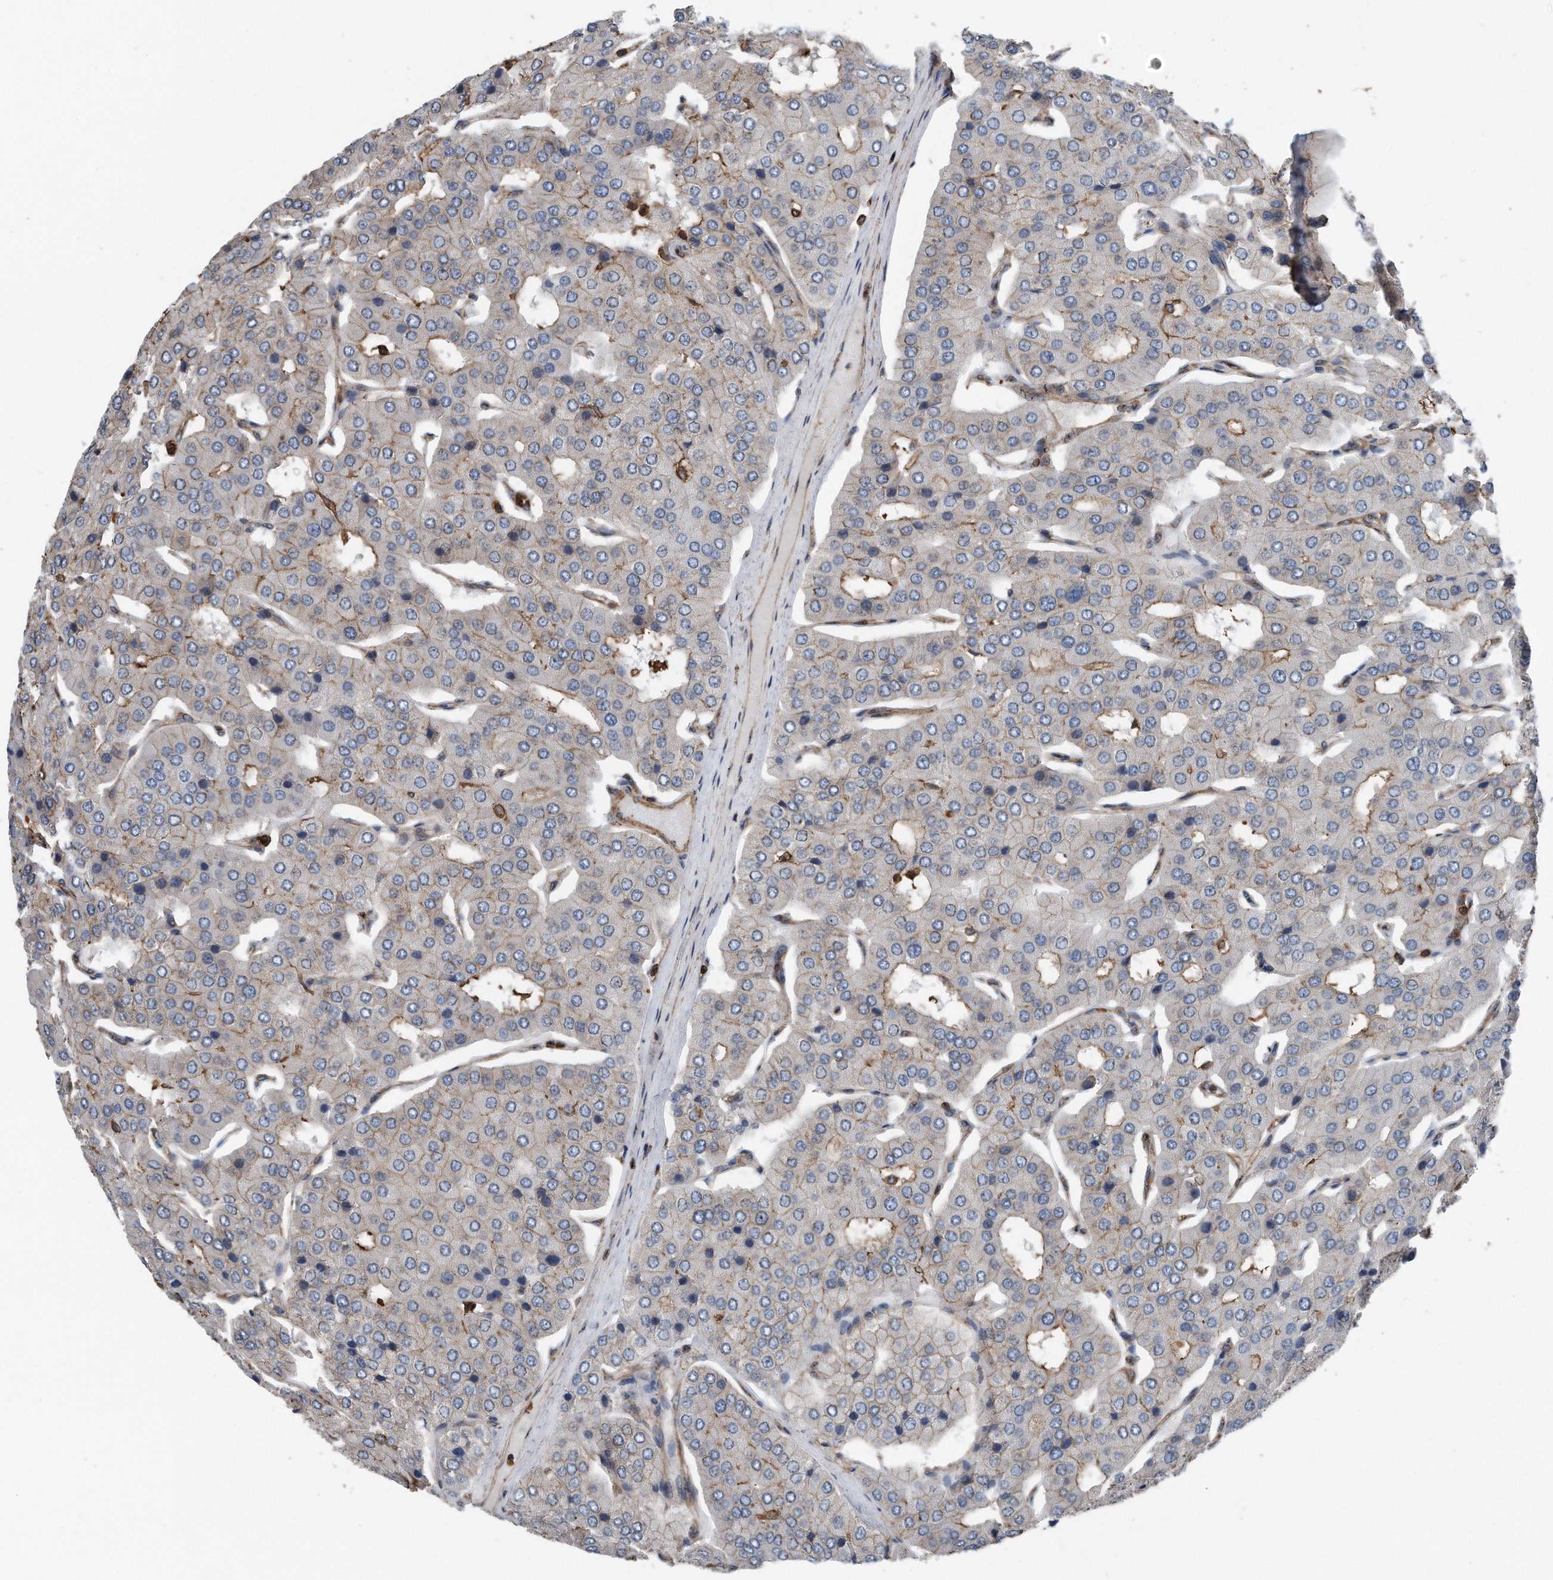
{"staining": {"intensity": "weak", "quantity": "25%-75%", "location": "cytoplasmic/membranous"}, "tissue": "parathyroid gland", "cell_type": "Glandular cells", "image_type": "normal", "snomed": [{"axis": "morphology", "description": "Normal tissue, NOS"}, {"axis": "morphology", "description": "Adenoma, NOS"}, {"axis": "topography", "description": "Parathyroid gland"}], "caption": "The photomicrograph reveals immunohistochemical staining of unremarkable parathyroid gland. There is weak cytoplasmic/membranous positivity is appreciated in approximately 25%-75% of glandular cells.", "gene": "RSPO3", "patient": {"sex": "female", "age": 86}}